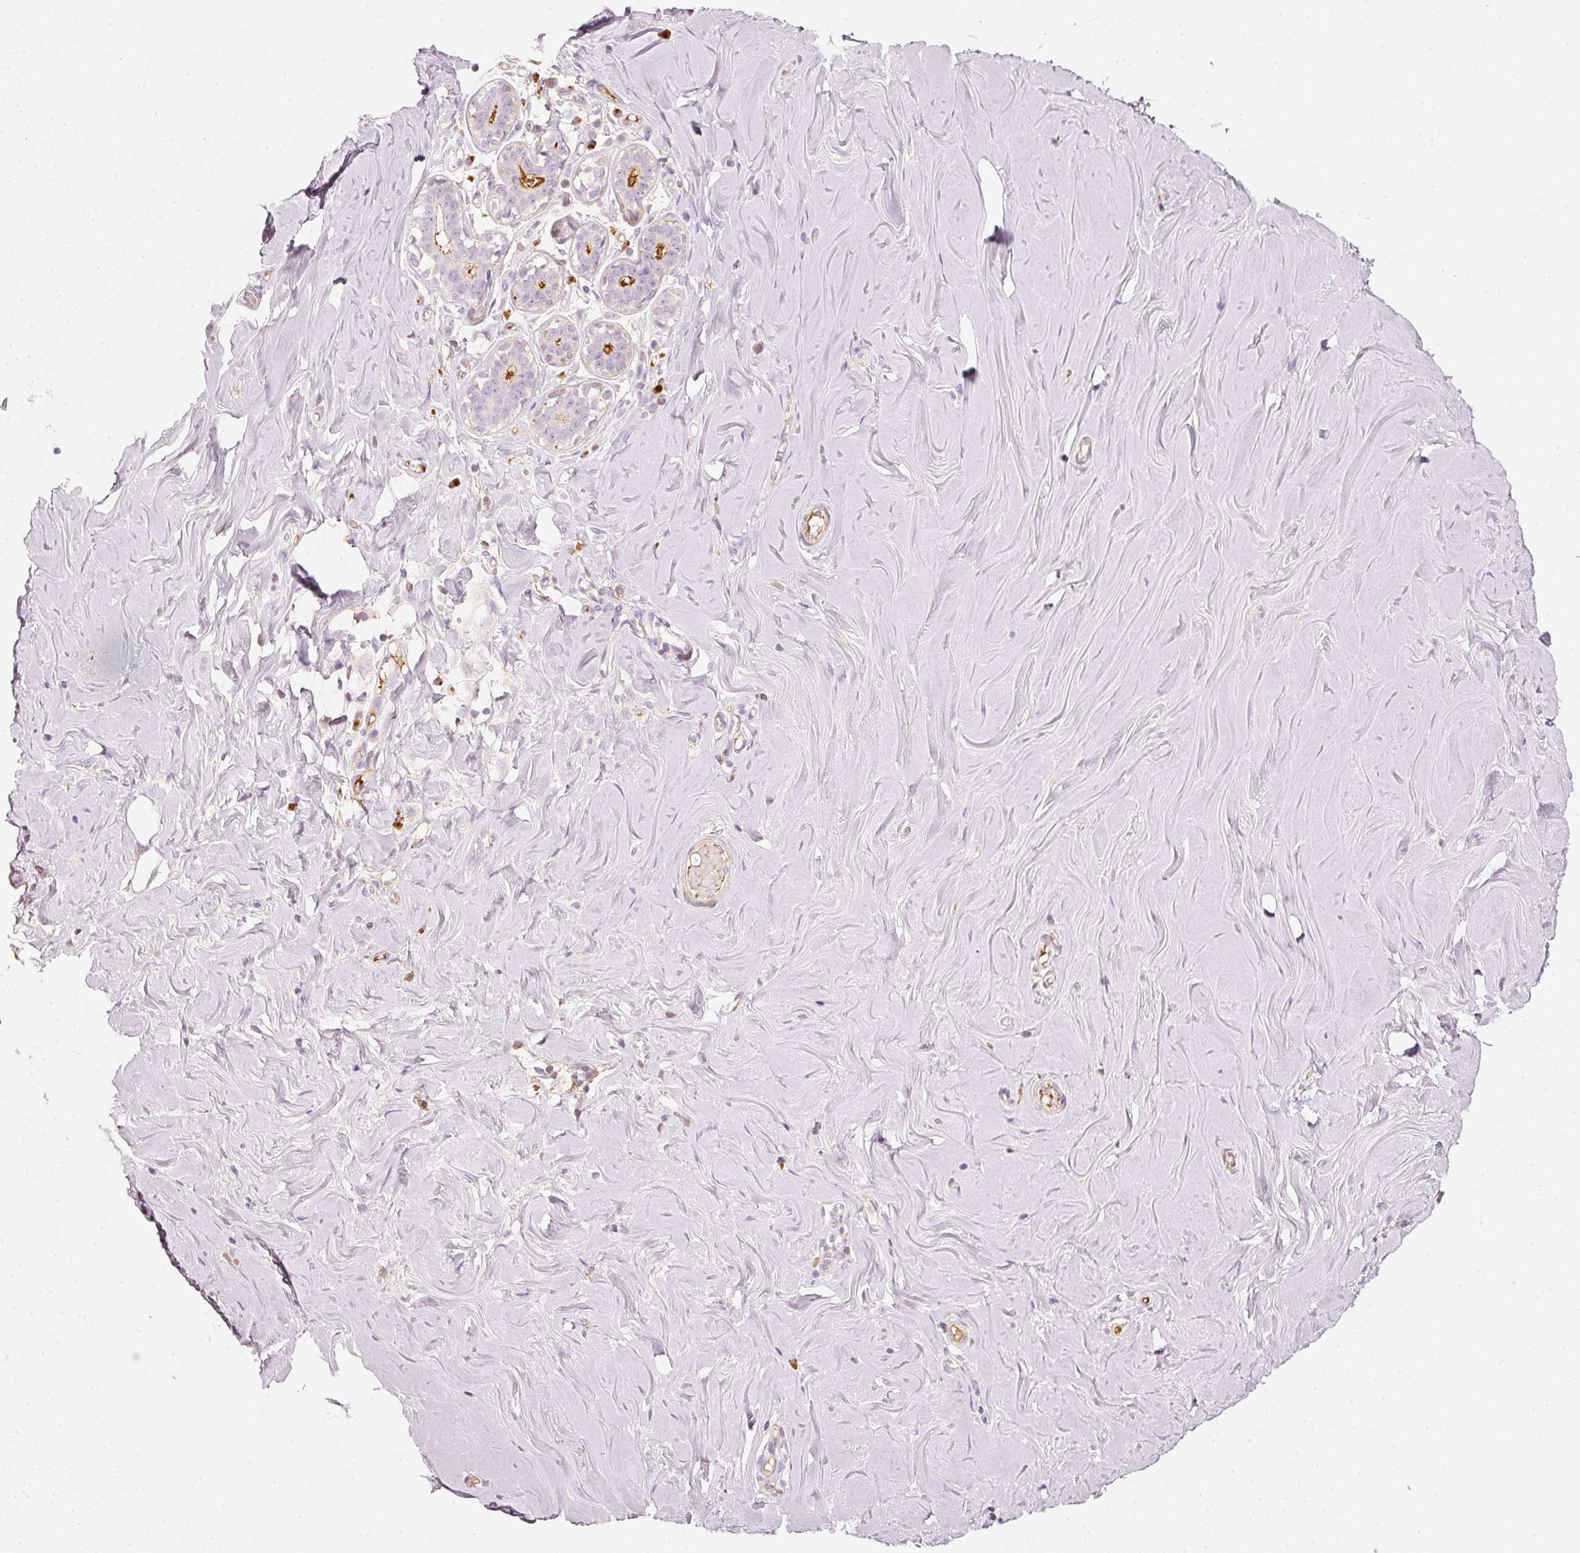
{"staining": {"intensity": "negative", "quantity": "none", "location": "none"}, "tissue": "breast", "cell_type": "Adipocytes", "image_type": "normal", "snomed": [{"axis": "morphology", "description": "Normal tissue, NOS"}, {"axis": "topography", "description": "Breast"}], "caption": "Adipocytes show no significant protein staining in benign breast.", "gene": "VCAM1", "patient": {"sex": "female", "age": 27}}